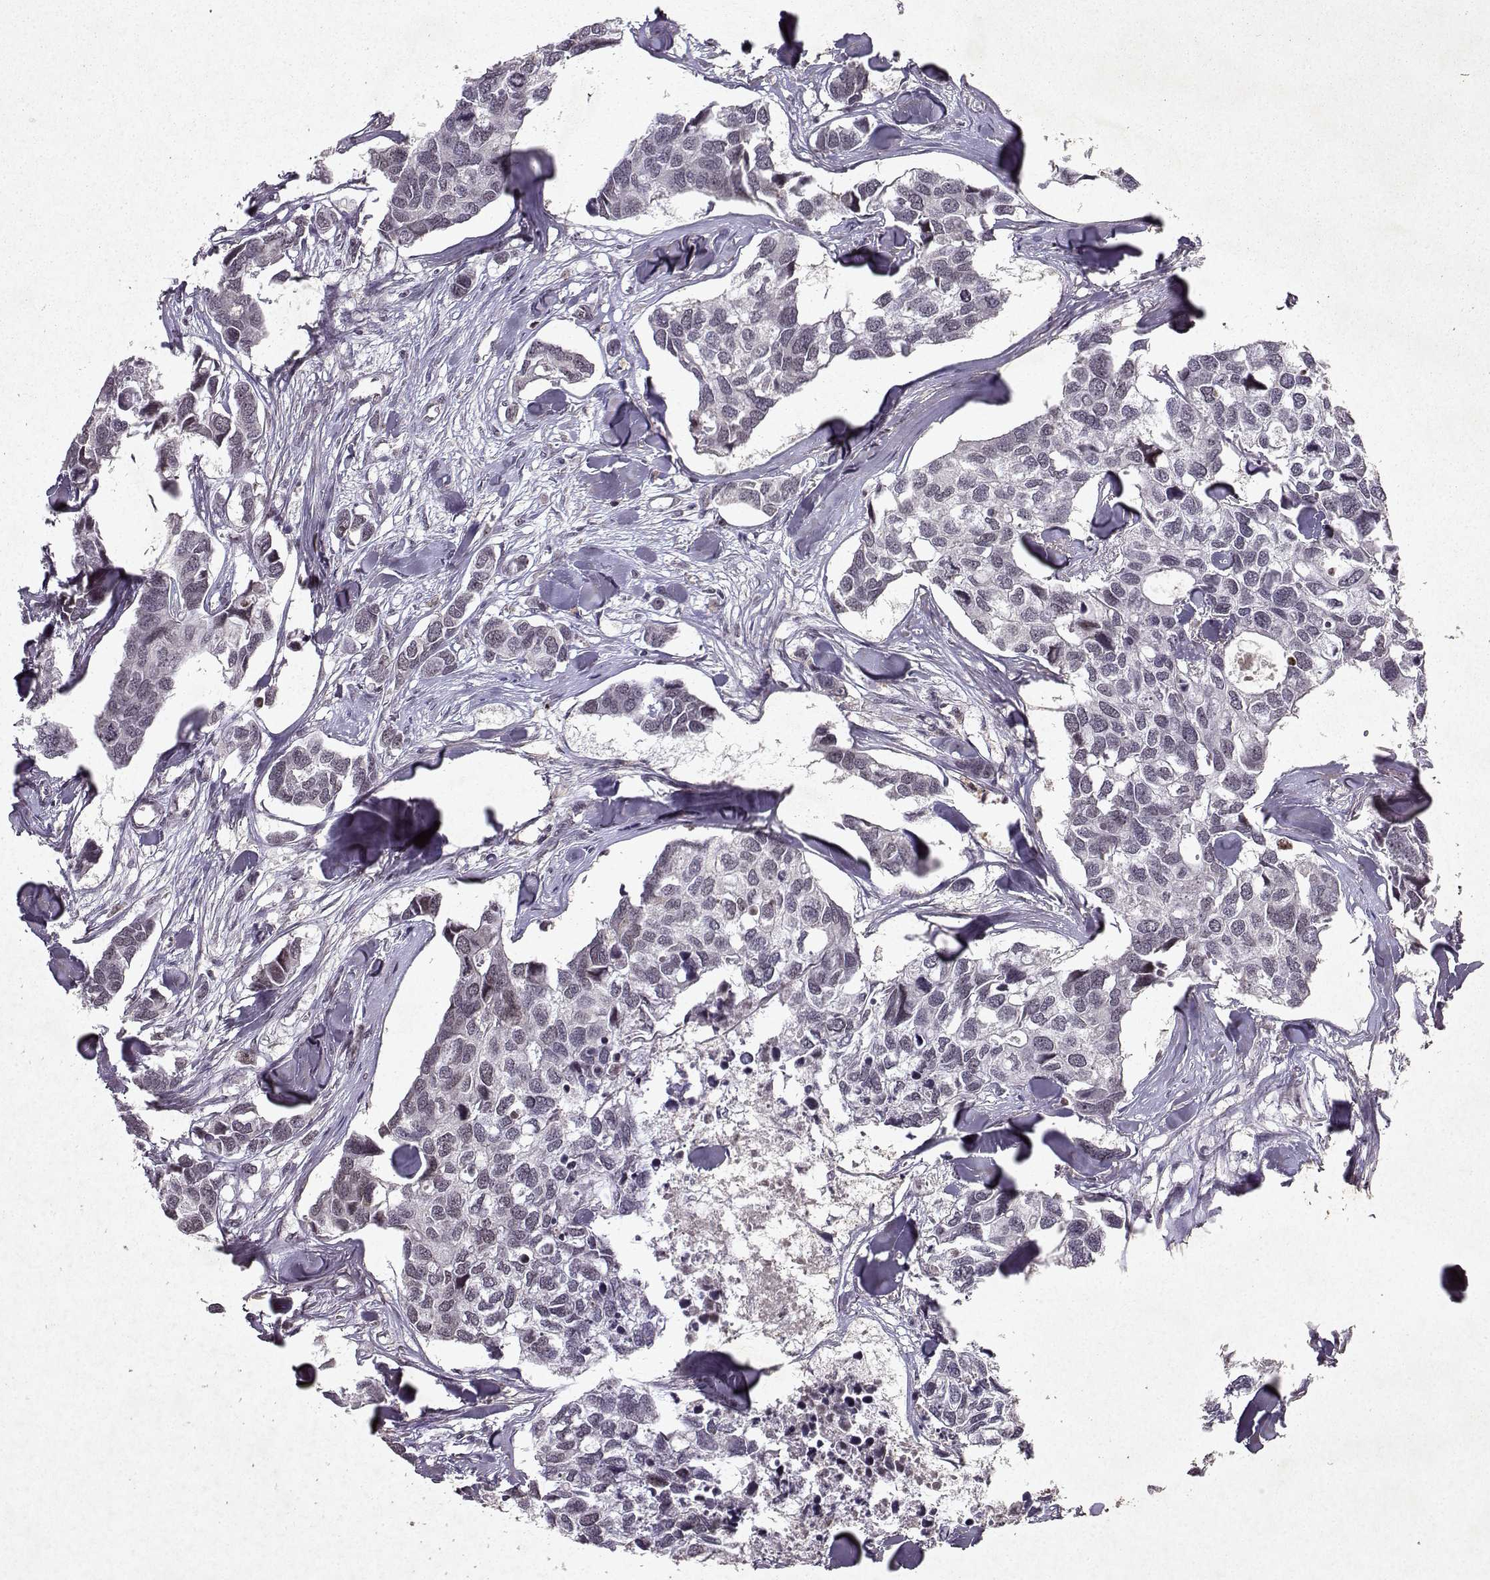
{"staining": {"intensity": "negative", "quantity": "none", "location": "none"}, "tissue": "breast cancer", "cell_type": "Tumor cells", "image_type": "cancer", "snomed": [{"axis": "morphology", "description": "Duct carcinoma"}, {"axis": "topography", "description": "Breast"}], "caption": "Tumor cells are negative for brown protein staining in breast infiltrating ductal carcinoma. Brightfield microscopy of immunohistochemistry stained with DAB (3,3'-diaminobenzidine) (brown) and hematoxylin (blue), captured at high magnification.", "gene": "DDX56", "patient": {"sex": "female", "age": 83}}